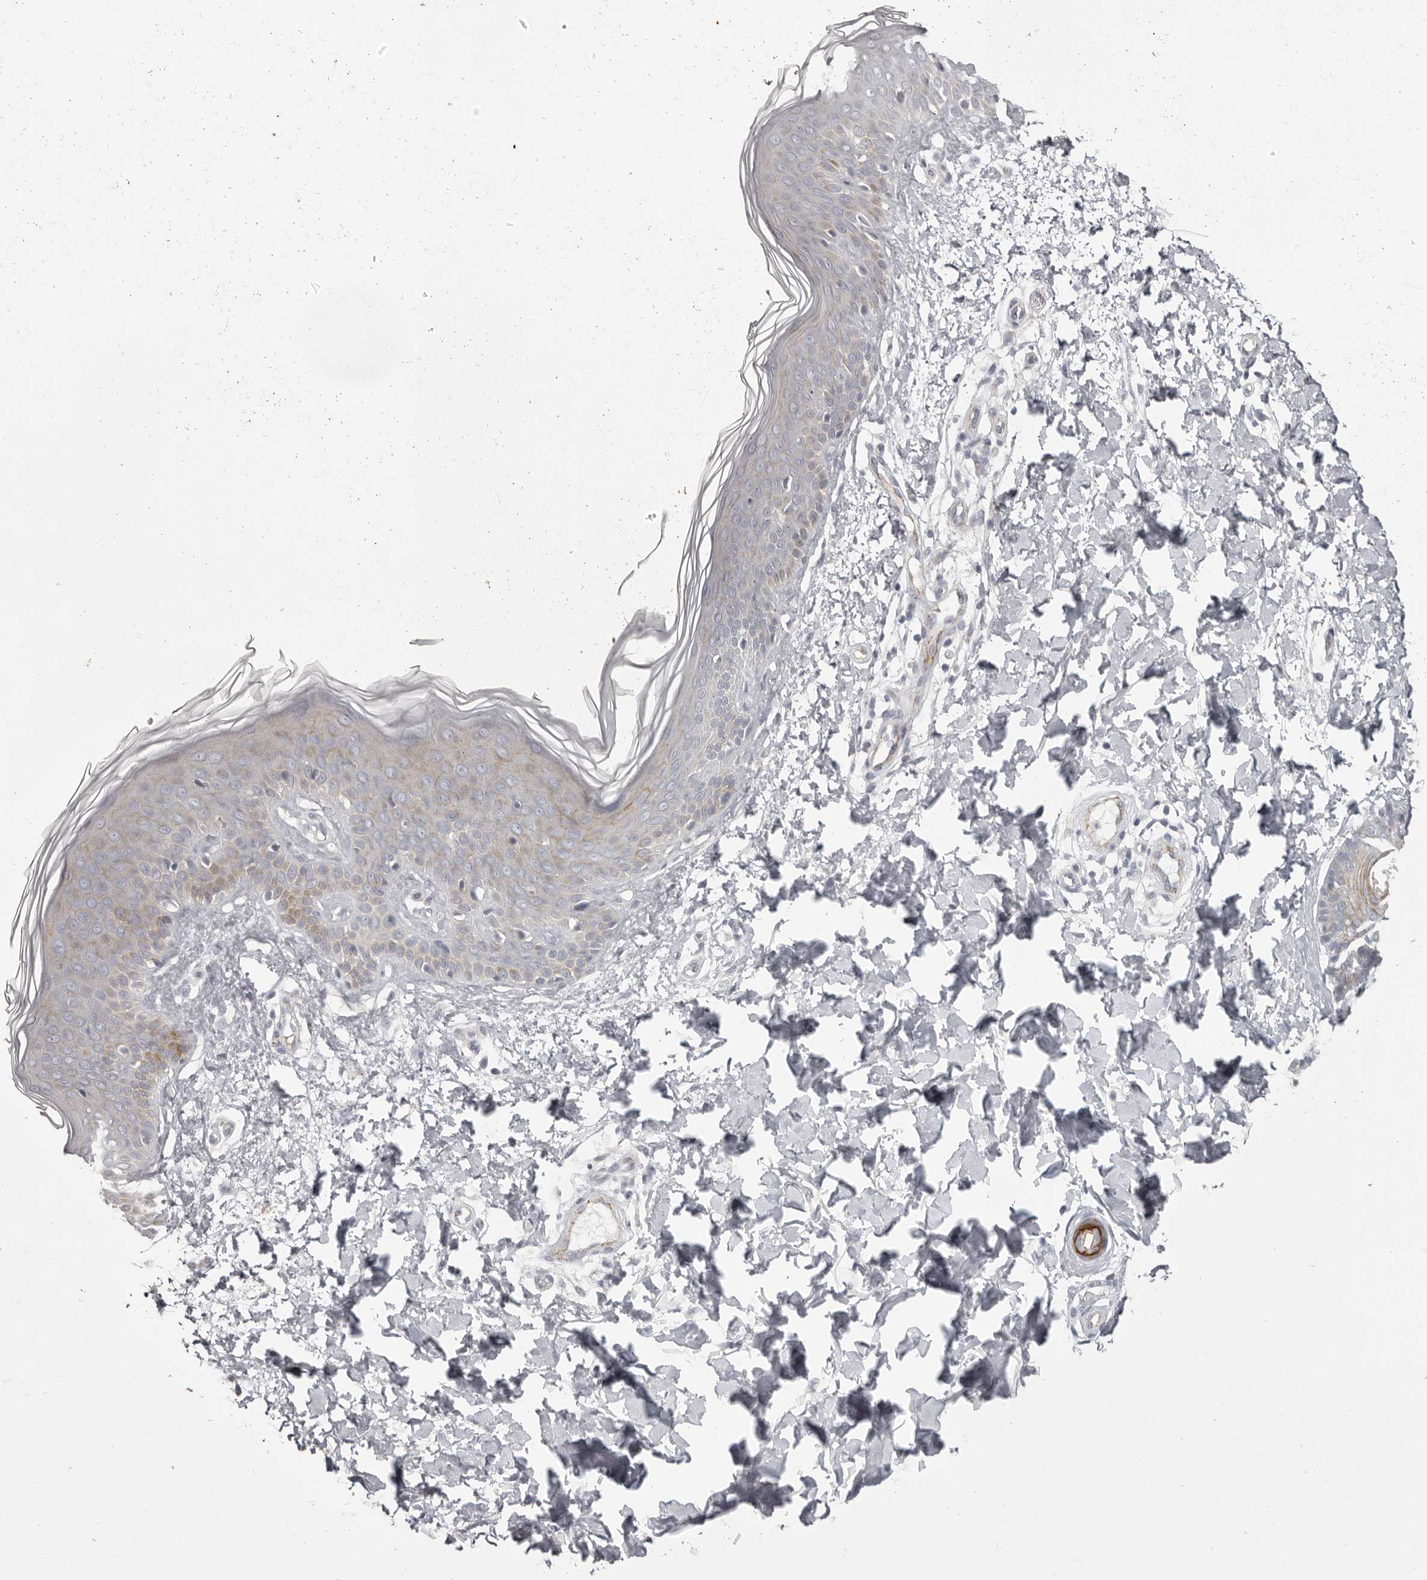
{"staining": {"intensity": "negative", "quantity": "none", "location": "none"}, "tissue": "skin", "cell_type": "Fibroblasts", "image_type": "normal", "snomed": [{"axis": "morphology", "description": "Normal tissue, NOS"}, {"axis": "topography", "description": "Skin"}], "caption": "Immunohistochemistry (IHC) image of unremarkable skin stained for a protein (brown), which displays no expression in fibroblasts.", "gene": "OTUD3", "patient": {"sex": "male", "age": 37}}